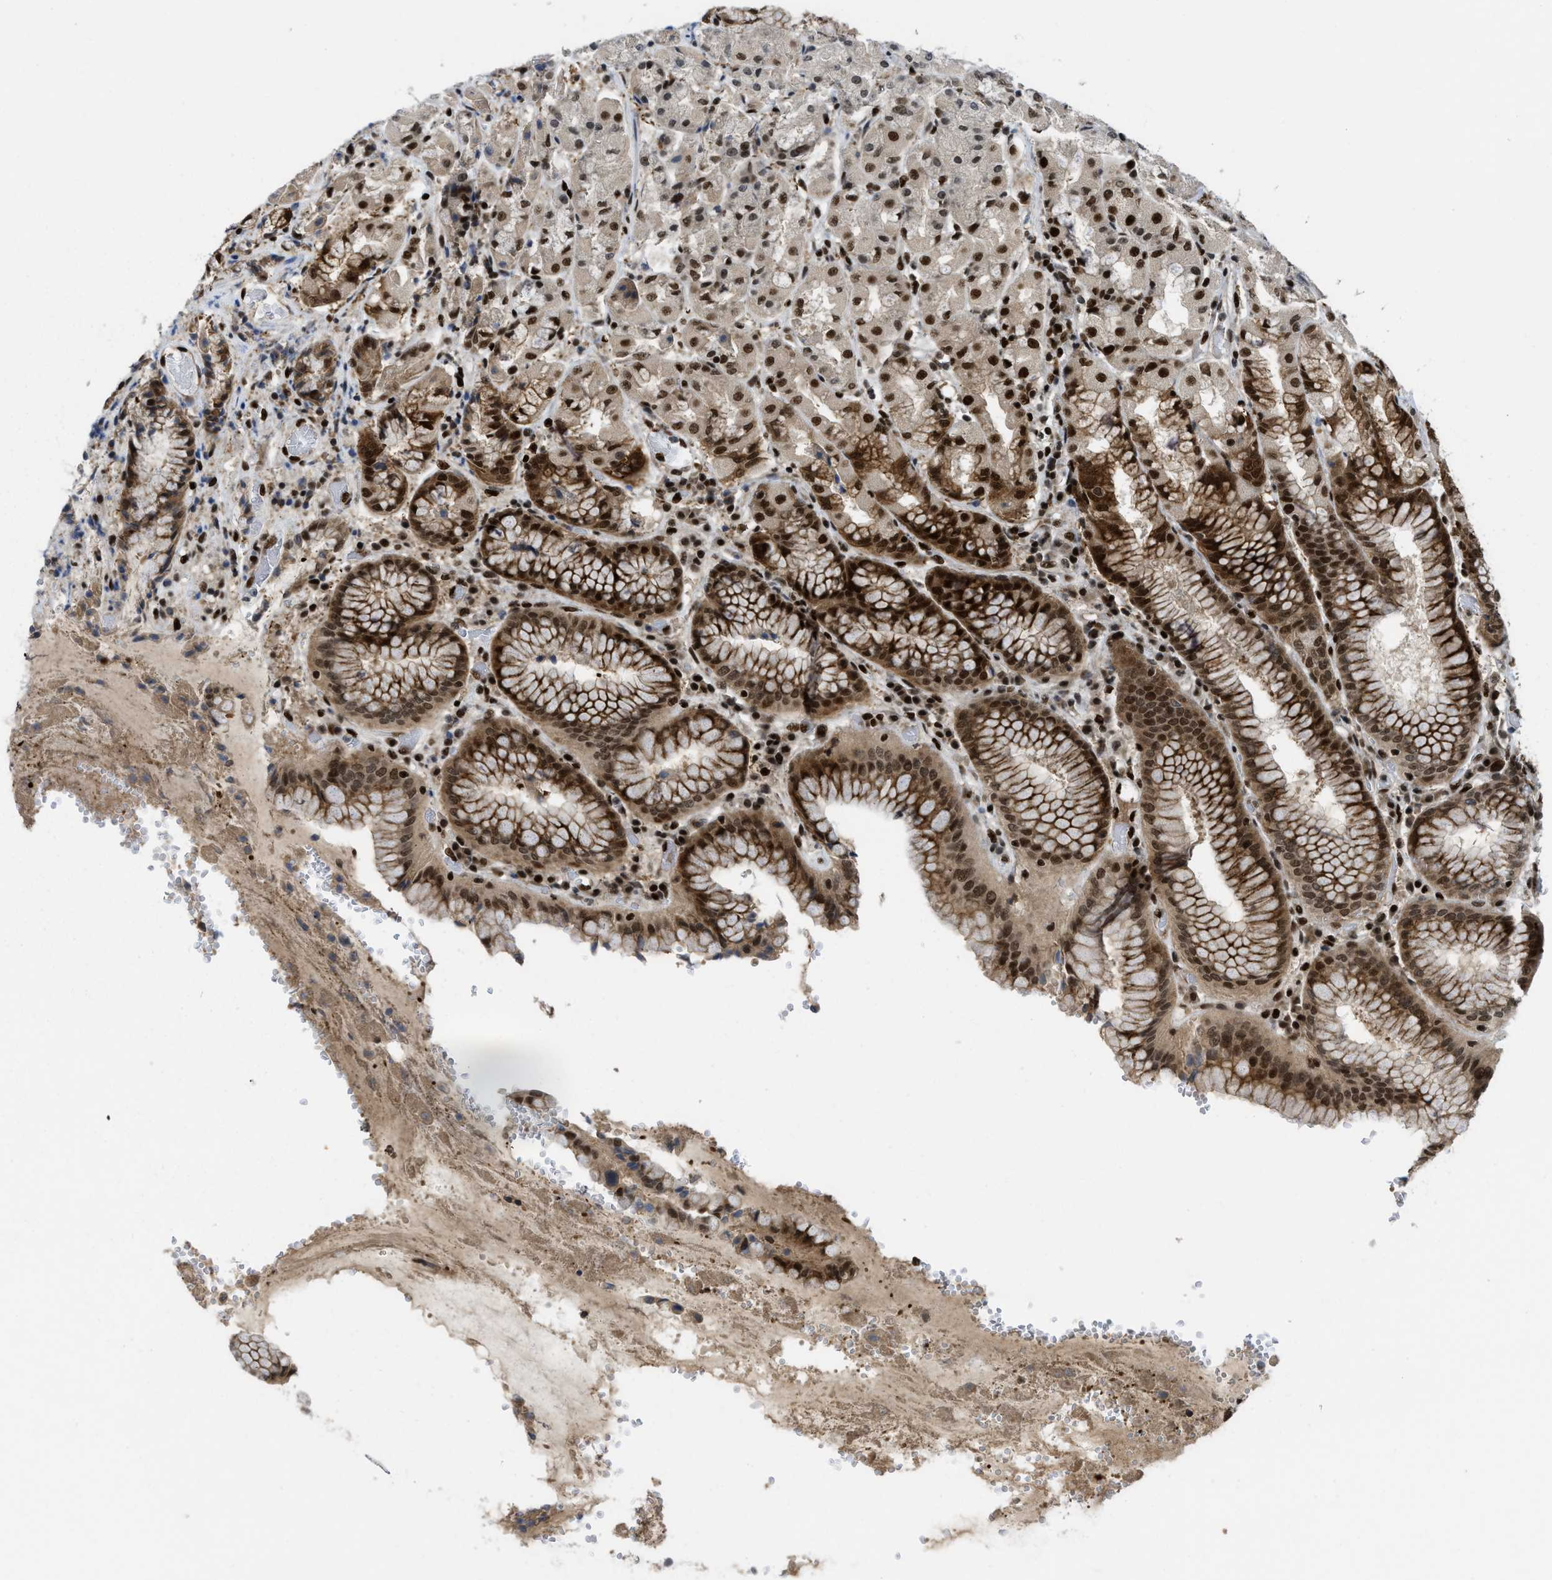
{"staining": {"intensity": "strong", "quantity": "25%-75%", "location": "cytoplasmic/membranous,nuclear"}, "tissue": "stomach", "cell_type": "Glandular cells", "image_type": "normal", "snomed": [{"axis": "morphology", "description": "Normal tissue, NOS"}, {"axis": "topography", "description": "Stomach"}, {"axis": "topography", "description": "Stomach, lower"}], "caption": "The immunohistochemical stain highlights strong cytoplasmic/membranous,nuclear expression in glandular cells of benign stomach. Using DAB (brown) and hematoxylin (blue) stains, captured at high magnification using brightfield microscopy.", "gene": "RFX5", "patient": {"sex": "female", "age": 56}}